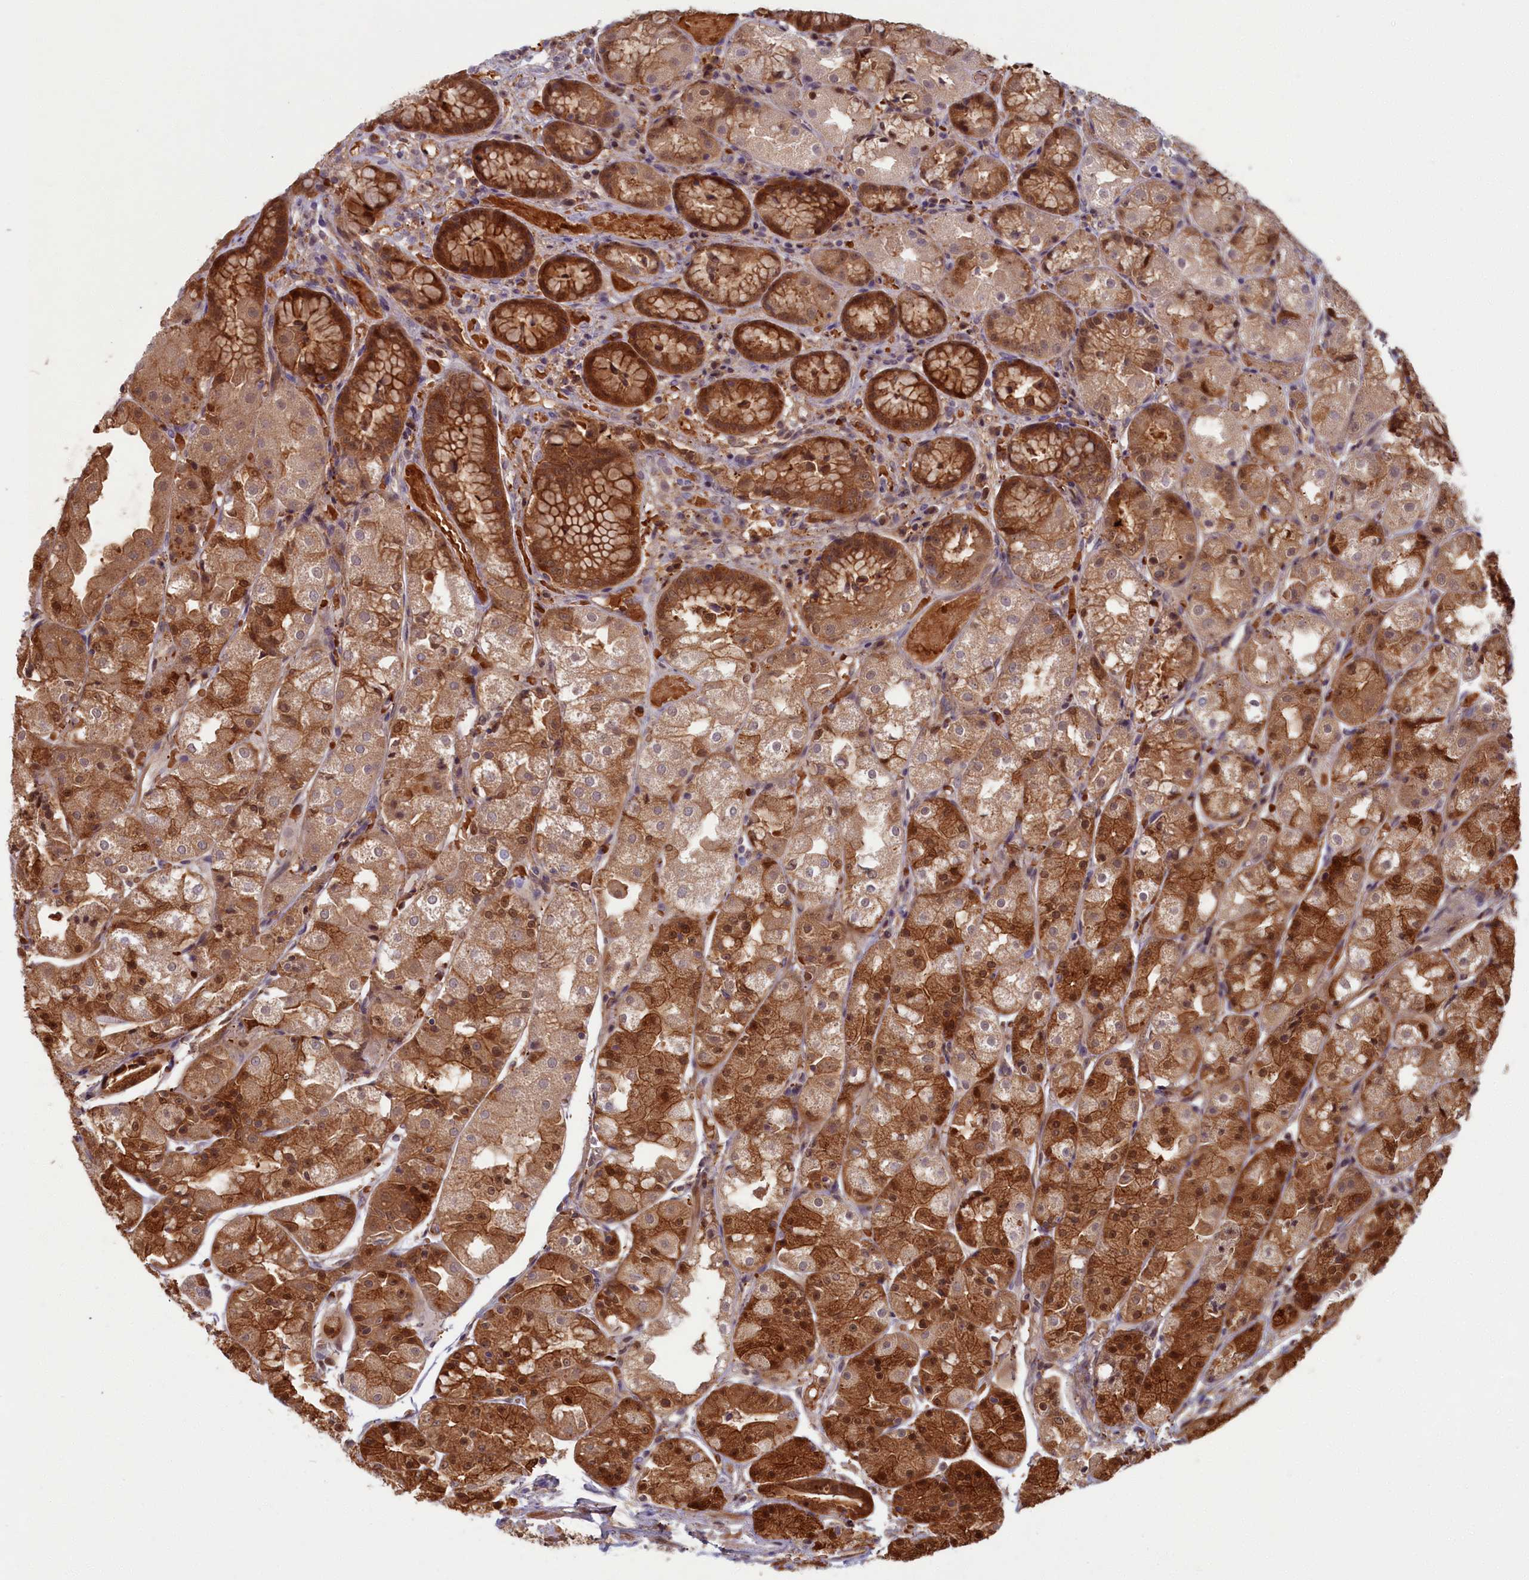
{"staining": {"intensity": "strong", "quantity": ">75%", "location": "cytoplasmic/membranous,nuclear"}, "tissue": "stomach", "cell_type": "Glandular cells", "image_type": "normal", "snomed": [{"axis": "morphology", "description": "Normal tissue, NOS"}, {"axis": "topography", "description": "Stomach, upper"}], "caption": "Protein staining of normal stomach reveals strong cytoplasmic/membranous,nuclear expression in approximately >75% of glandular cells. The staining is performed using DAB brown chromogen to label protein expression. The nuclei are counter-stained blue using hematoxylin.", "gene": "BLVRB", "patient": {"sex": "male", "age": 72}}